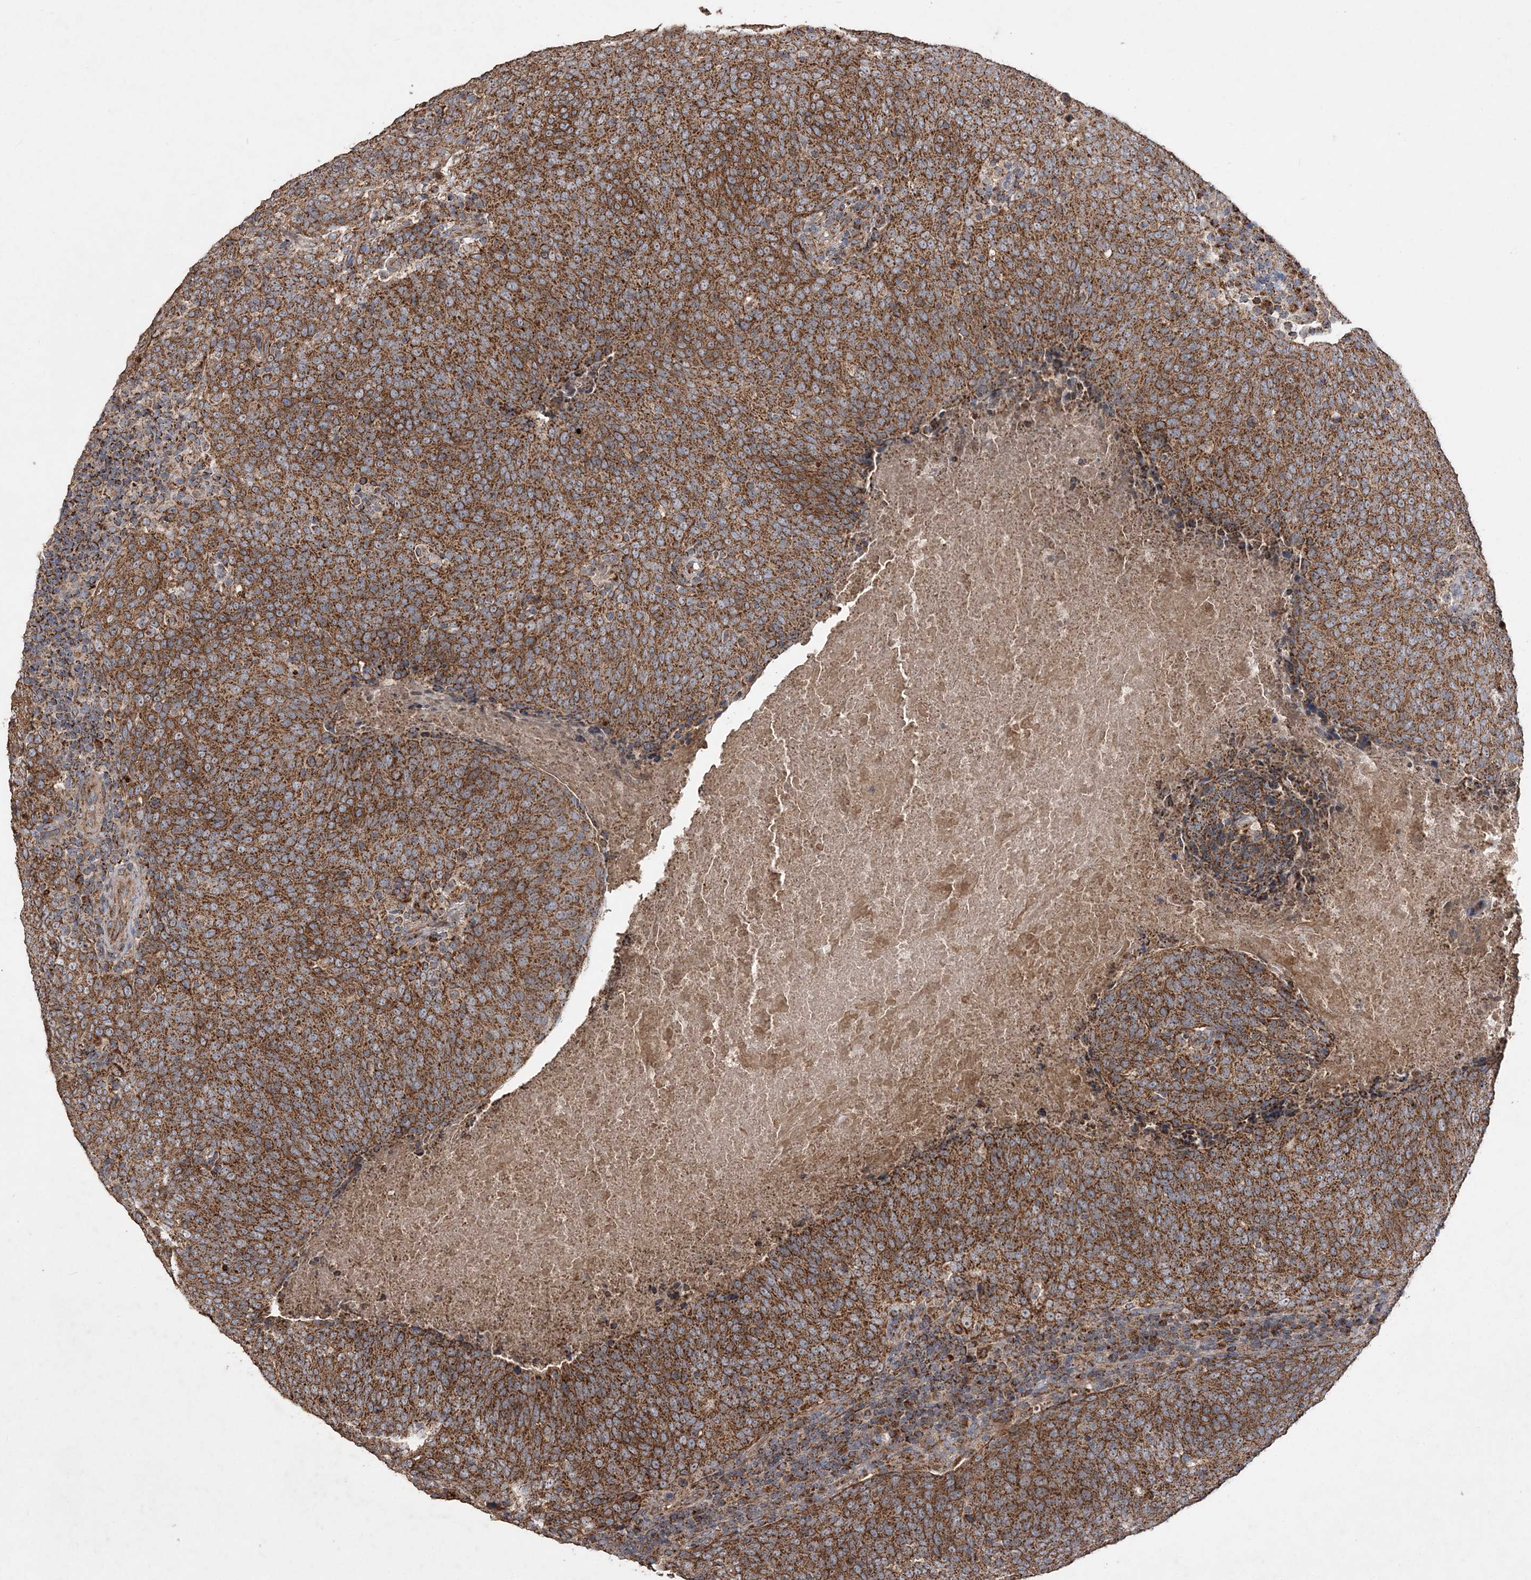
{"staining": {"intensity": "strong", "quantity": ">75%", "location": "cytoplasmic/membranous"}, "tissue": "head and neck cancer", "cell_type": "Tumor cells", "image_type": "cancer", "snomed": [{"axis": "morphology", "description": "Squamous cell carcinoma, NOS"}, {"axis": "morphology", "description": "Squamous cell carcinoma, metastatic, NOS"}, {"axis": "topography", "description": "Lymph node"}, {"axis": "topography", "description": "Head-Neck"}], "caption": "Approximately >75% of tumor cells in head and neck cancer (metastatic squamous cell carcinoma) show strong cytoplasmic/membranous protein expression as visualized by brown immunohistochemical staining.", "gene": "POC5", "patient": {"sex": "male", "age": 62}}